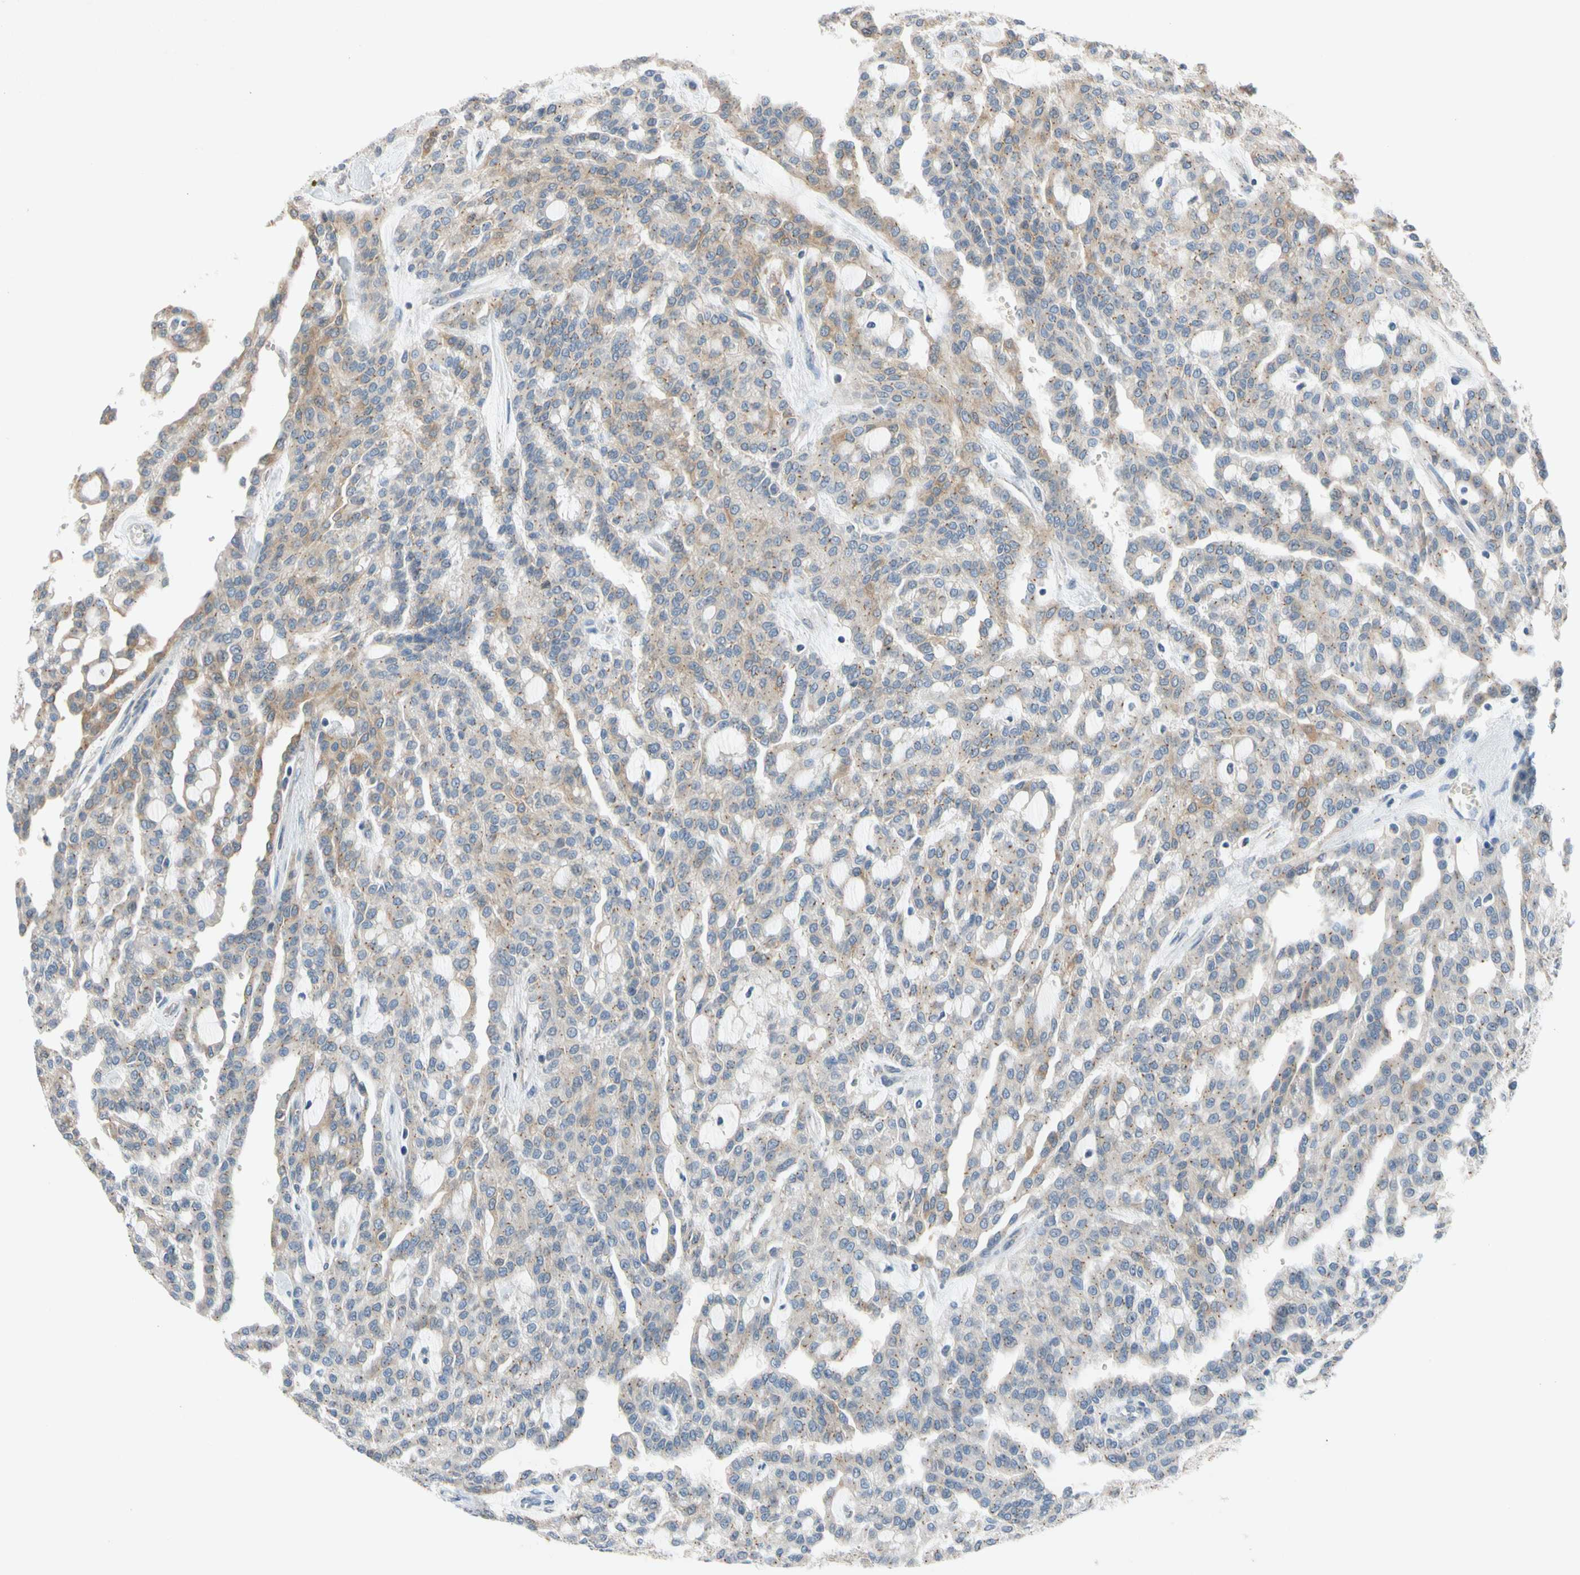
{"staining": {"intensity": "weak", "quantity": ">75%", "location": "cytoplasmic/membranous"}, "tissue": "renal cancer", "cell_type": "Tumor cells", "image_type": "cancer", "snomed": [{"axis": "morphology", "description": "Adenocarcinoma, NOS"}, {"axis": "topography", "description": "Kidney"}], "caption": "Immunohistochemical staining of renal cancer (adenocarcinoma) displays weak cytoplasmic/membranous protein staining in approximately >75% of tumor cells.", "gene": "ADD2", "patient": {"sex": "male", "age": 63}}